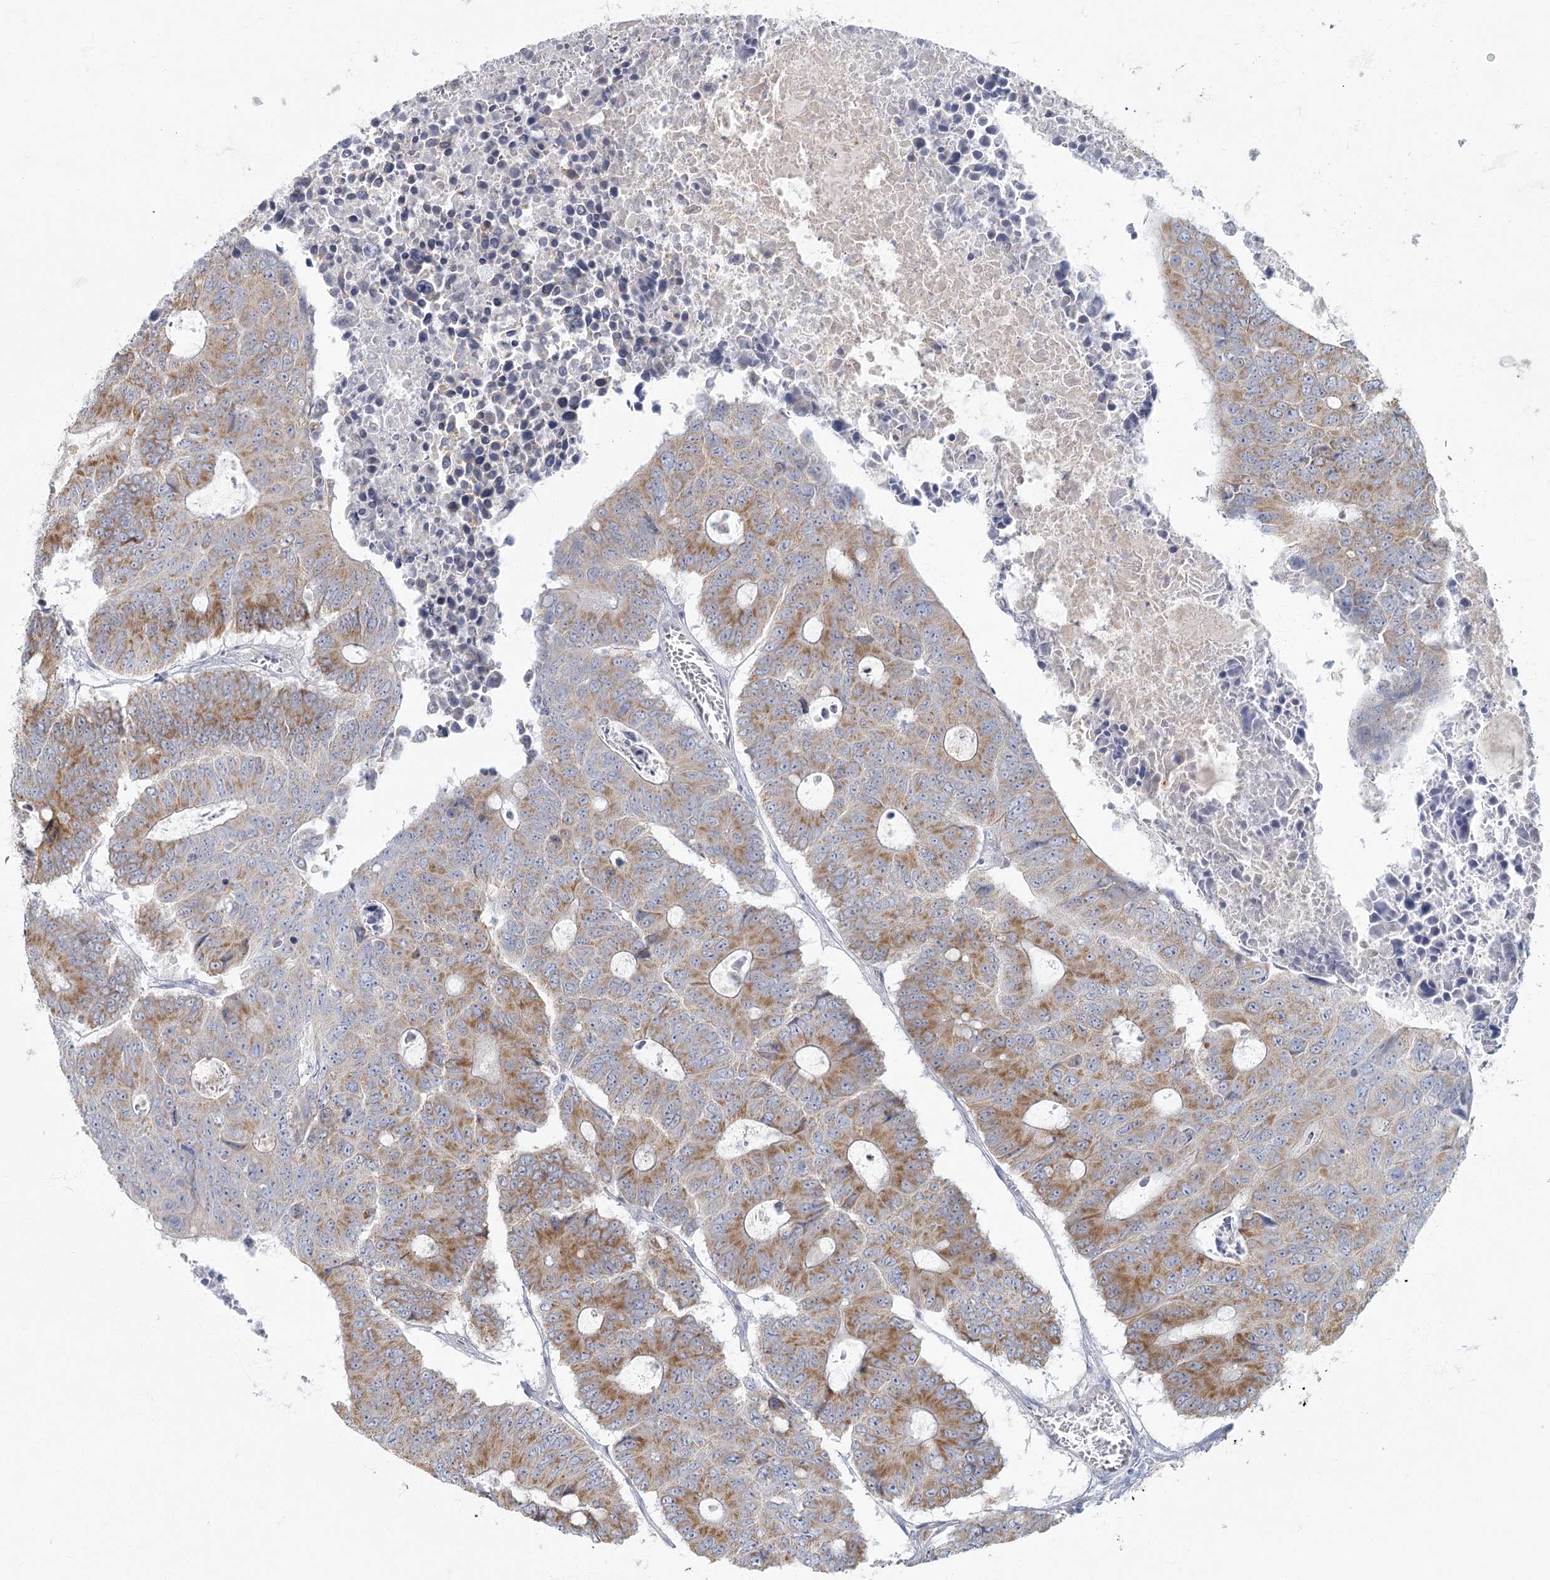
{"staining": {"intensity": "moderate", "quantity": ">75%", "location": "cytoplasmic/membranous"}, "tissue": "colorectal cancer", "cell_type": "Tumor cells", "image_type": "cancer", "snomed": [{"axis": "morphology", "description": "Adenocarcinoma, NOS"}, {"axis": "topography", "description": "Colon"}], "caption": "Adenocarcinoma (colorectal) tissue exhibits moderate cytoplasmic/membranous staining in about >75% of tumor cells, visualized by immunohistochemistry.", "gene": "FAM110C", "patient": {"sex": "male", "age": 87}}